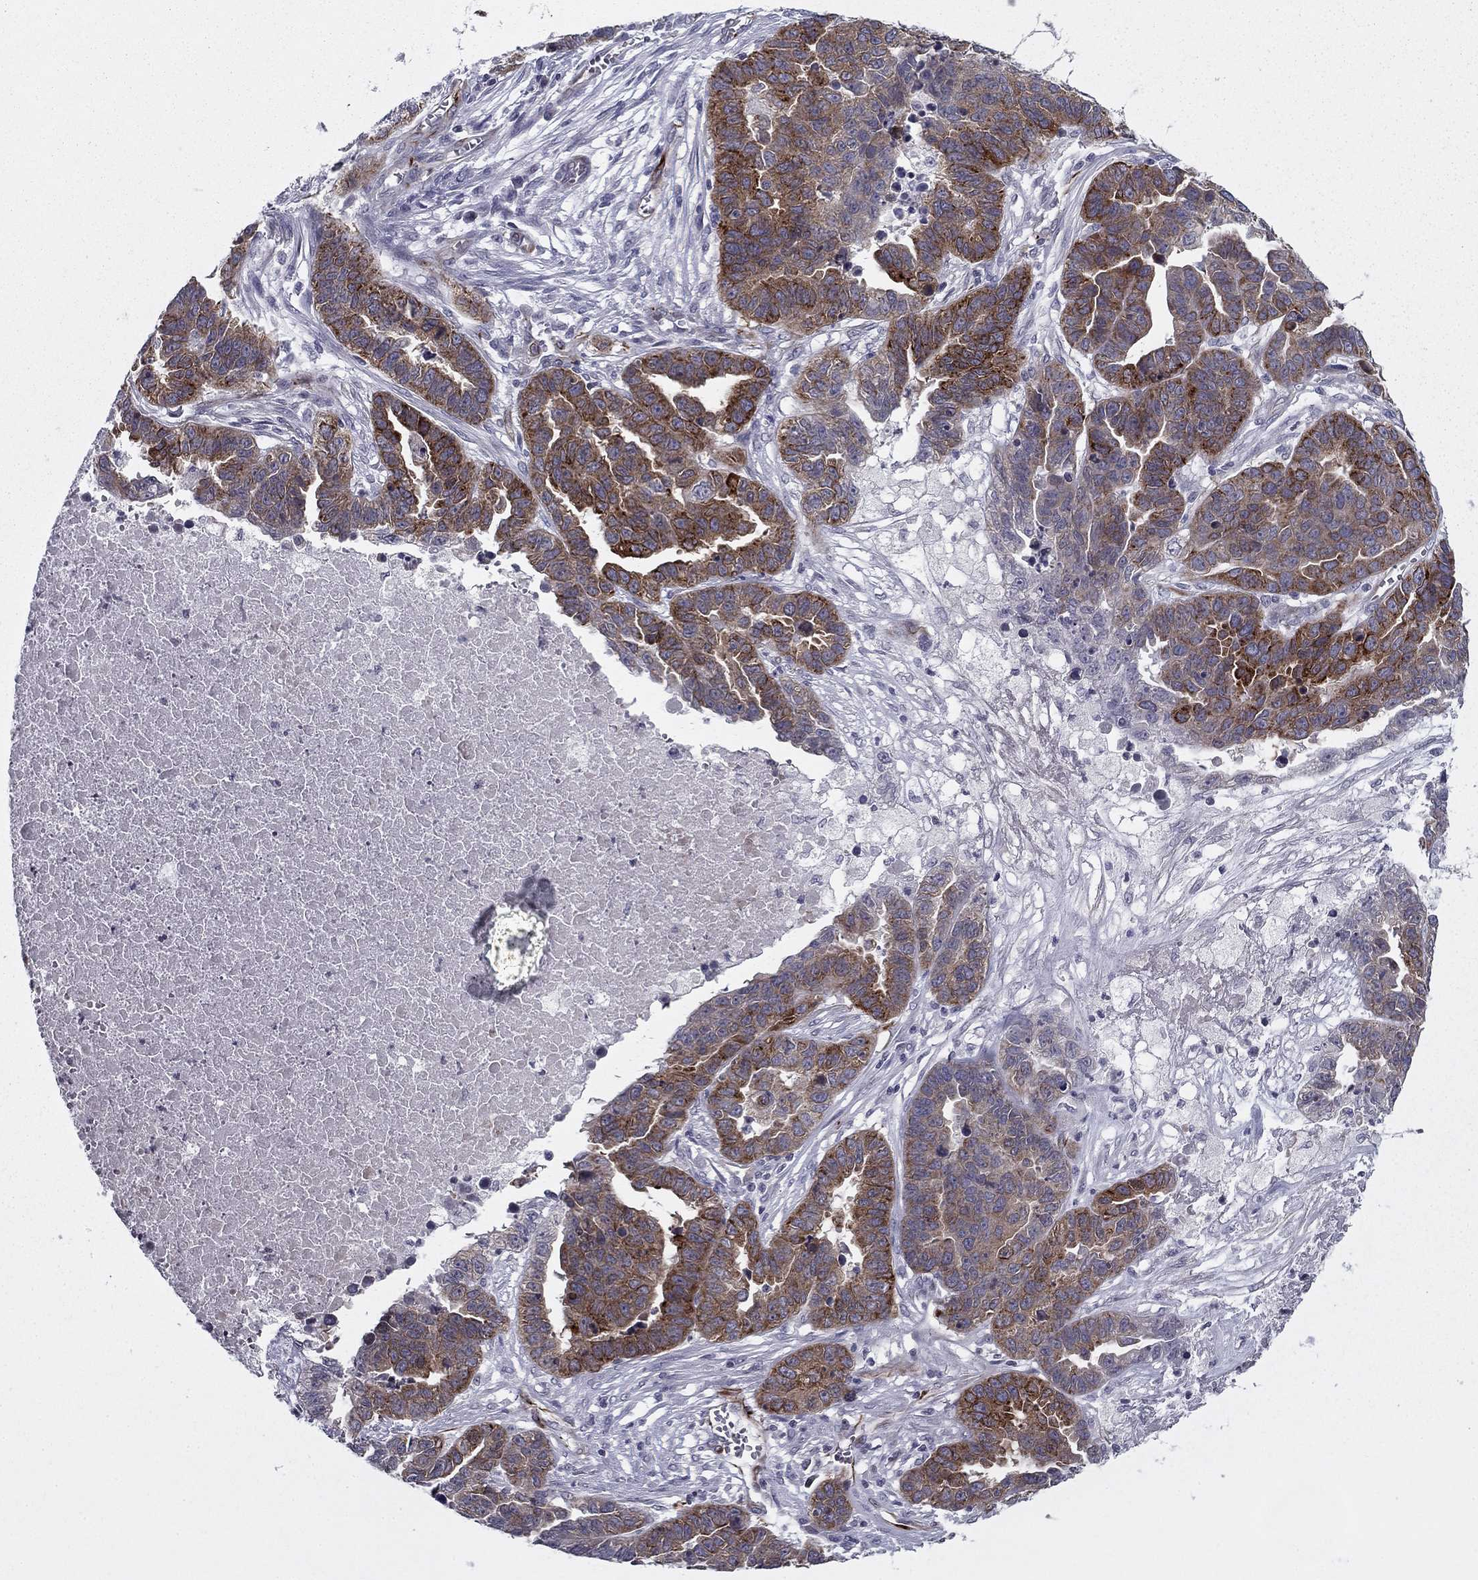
{"staining": {"intensity": "strong", "quantity": "25%-75%", "location": "cytoplasmic/membranous"}, "tissue": "ovarian cancer", "cell_type": "Tumor cells", "image_type": "cancer", "snomed": [{"axis": "morphology", "description": "Cystadenocarcinoma, serous, NOS"}, {"axis": "topography", "description": "Ovary"}], "caption": "A high-resolution image shows immunohistochemistry (IHC) staining of serous cystadenocarcinoma (ovarian), which demonstrates strong cytoplasmic/membranous staining in about 25%-75% of tumor cells. (Stains: DAB (3,3'-diaminobenzidine) in brown, nuclei in blue, Microscopy: brightfield microscopy at high magnification).", "gene": "ANKS4B", "patient": {"sex": "female", "age": 87}}